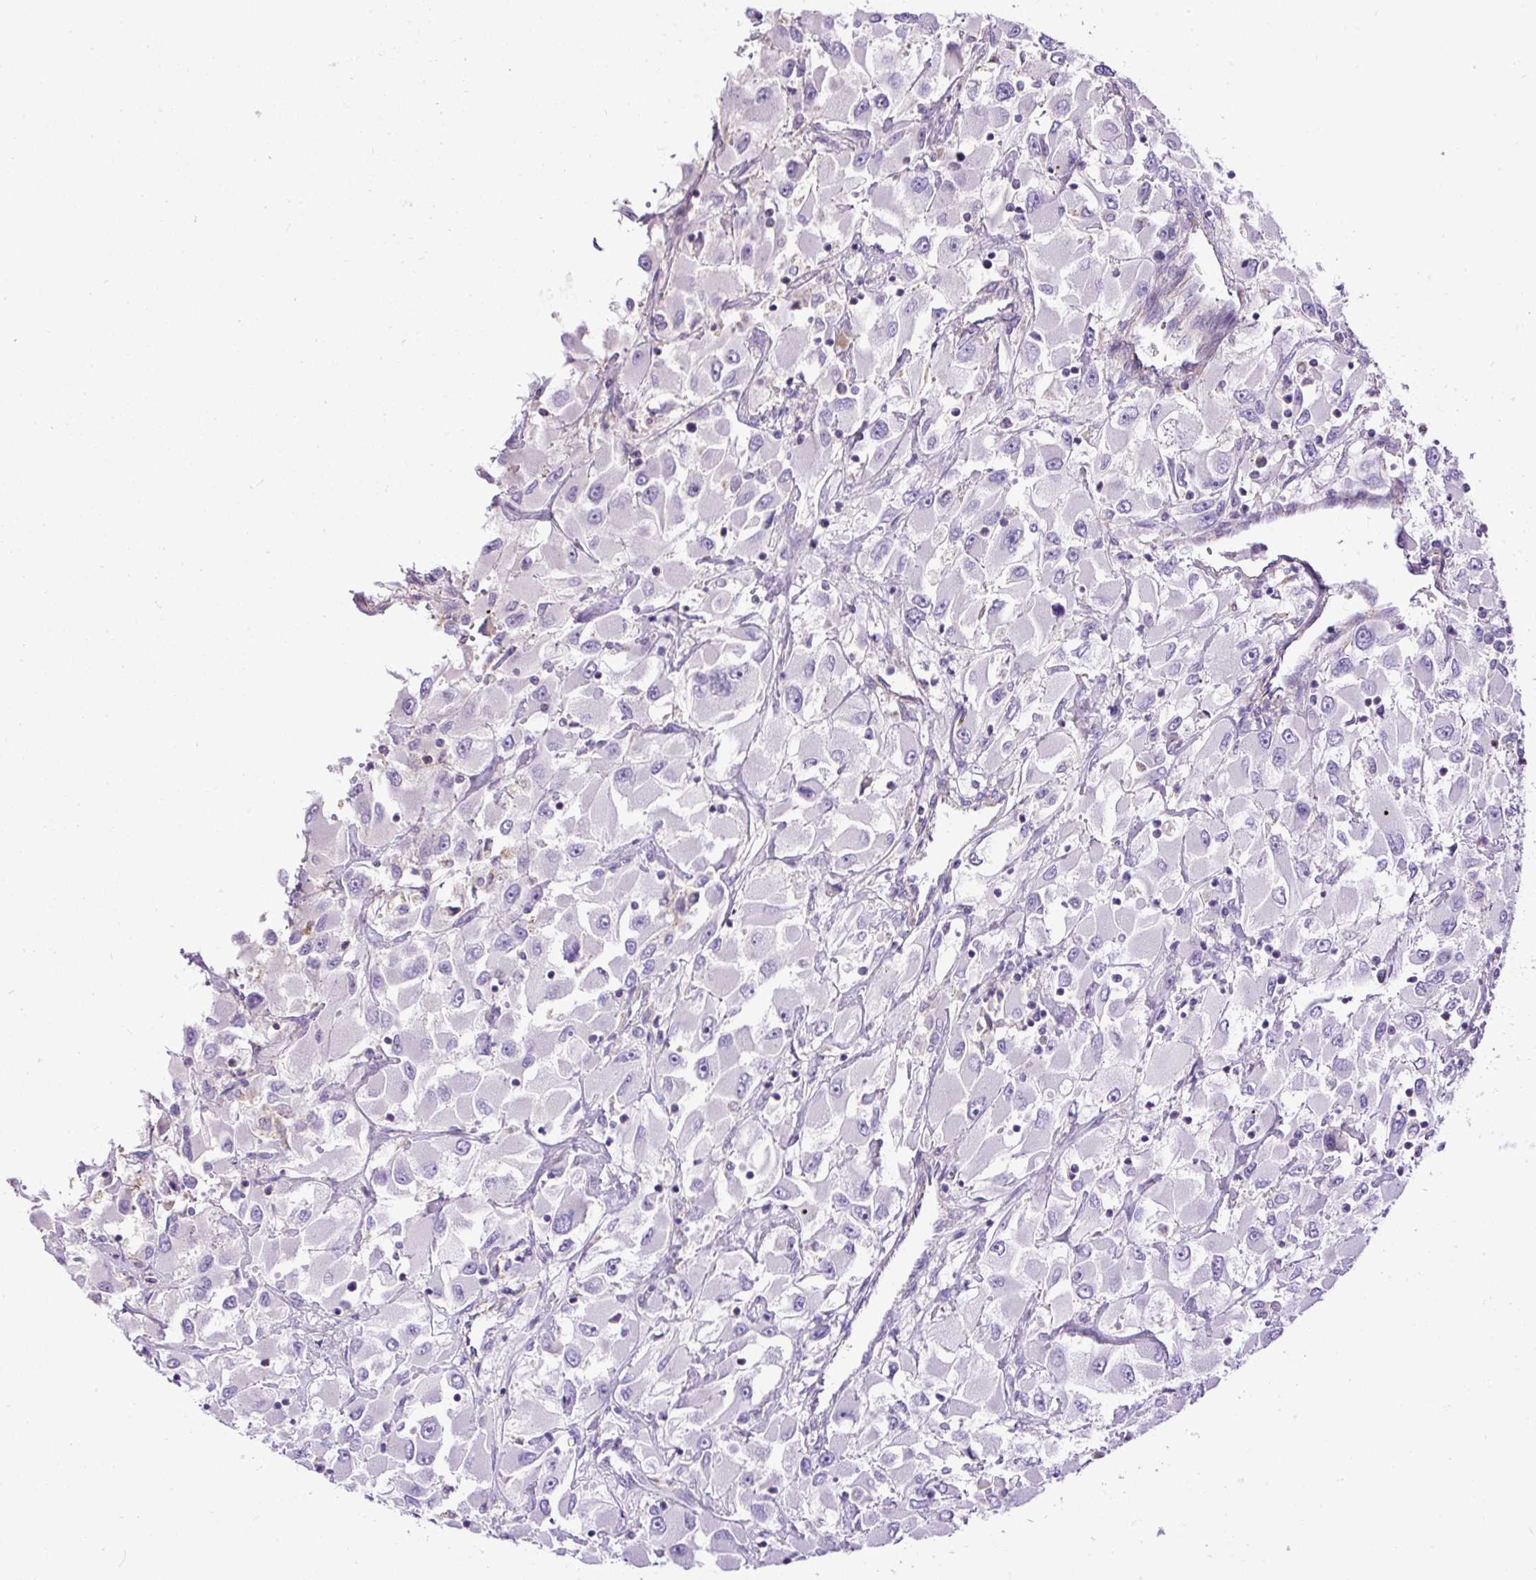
{"staining": {"intensity": "negative", "quantity": "none", "location": "none"}, "tissue": "renal cancer", "cell_type": "Tumor cells", "image_type": "cancer", "snomed": [{"axis": "morphology", "description": "Adenocarcinoma, NOS"}, {"axis": "topography", "description": "Kidney"}], "caption": "Immunohistochemical staining of human renal cancer exhibits no significant expression in tumor cells. The staining was performed using DAB to visualize the protein expression in brown, while the nuclei were stained in blue with hematoxylin (Magnification: 20x).", "gene": "CFAP47", "patient": {"sex": "female", "age": 52}}